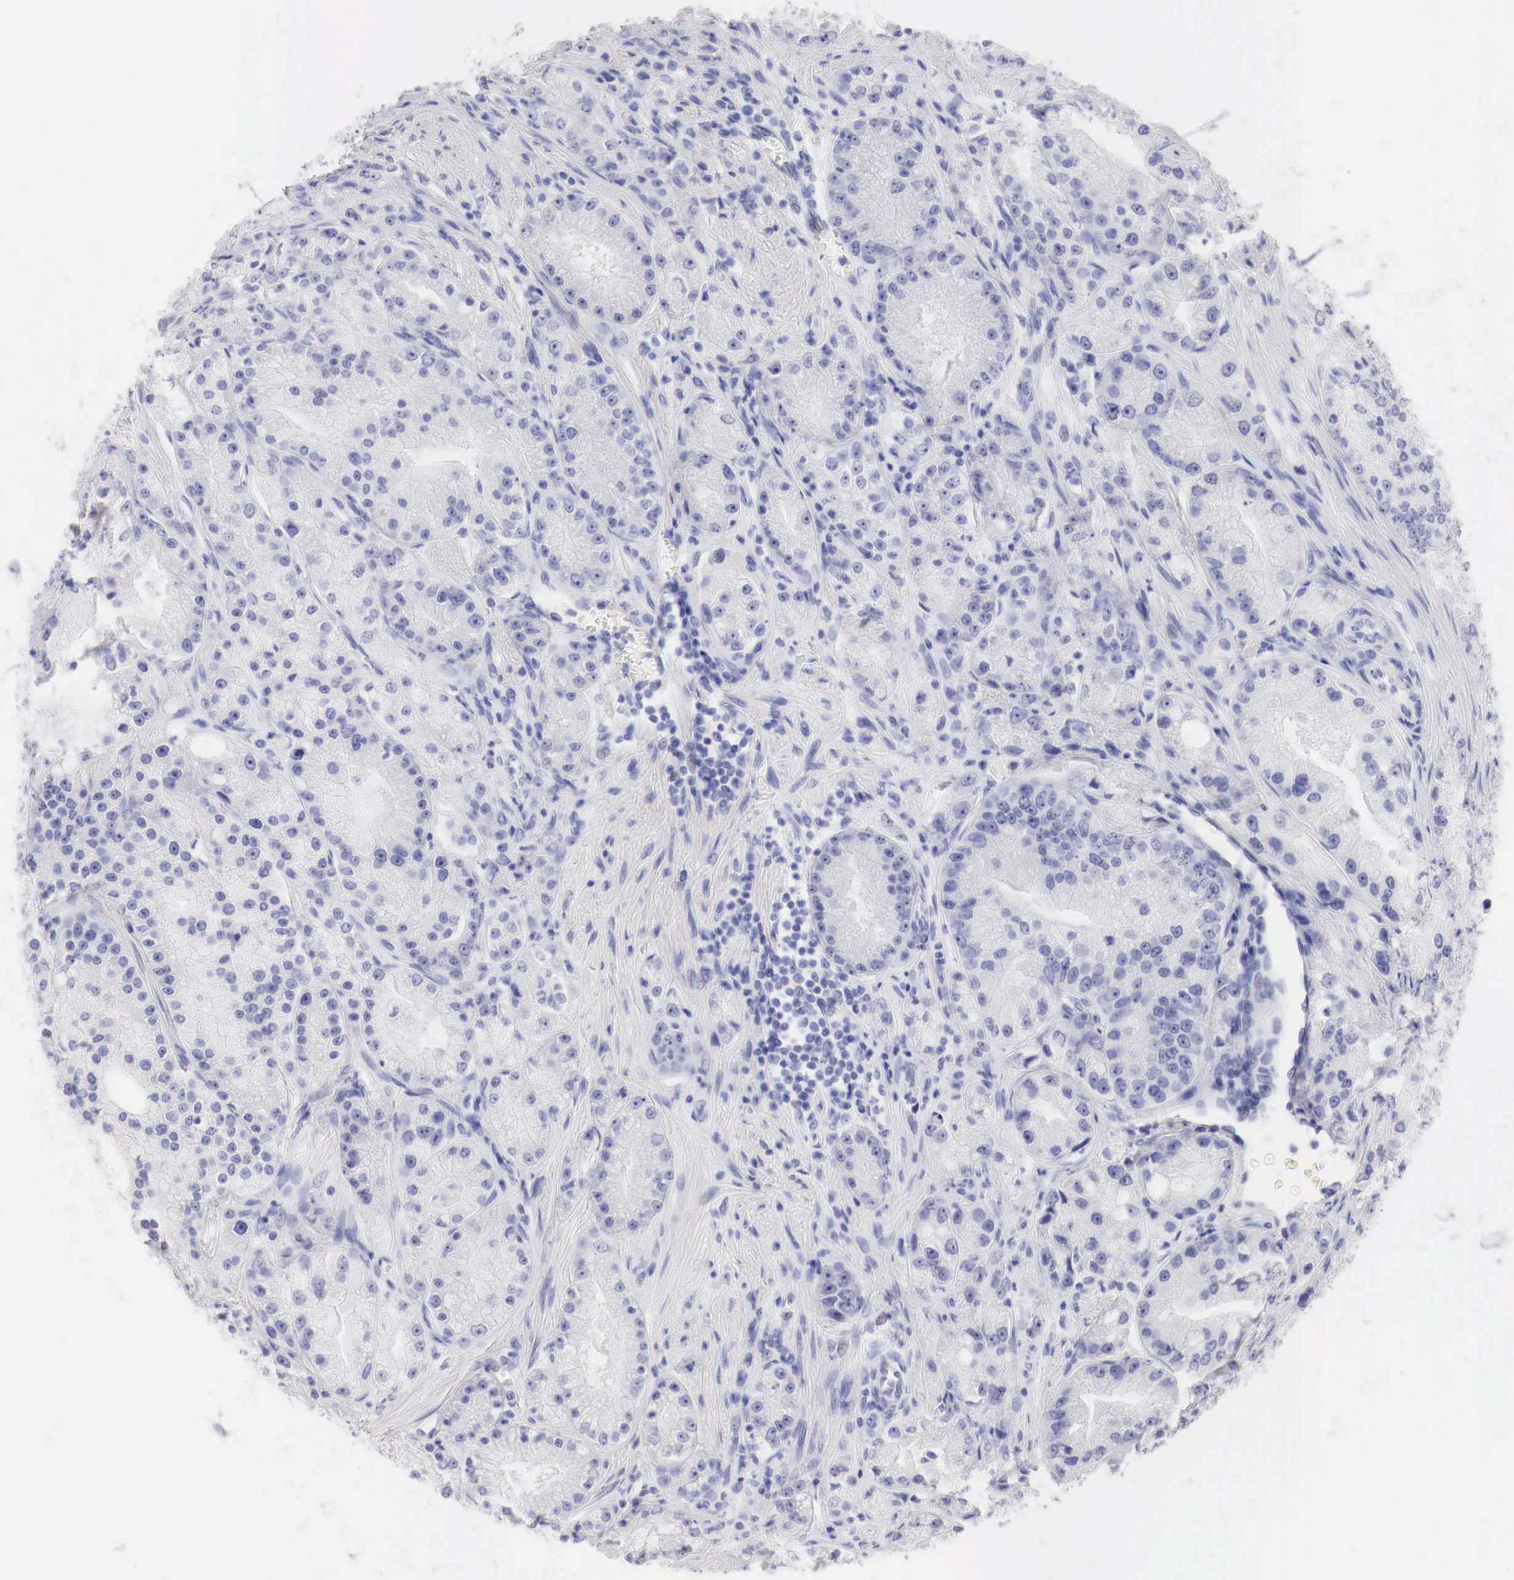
{"staining": {"intensity": "negative", "quantity": "none", "location": "none"}, "tissue": "prostate cancer", "cell_type": "Tumor cells", "image_type": "cancer", "snomed": [{"axis": "morphology", "description": "Adenocarcinoma, Medium grade"}, {"axis": "topography", "description": "Prostate"}], "caption": "Human adenocarcinoma (medium-grade) (prostate) stained for a protein using immunohistochemistry shows no positivity in tumor cells.", "gene": "TYR", "patient": {"sex": "male", "age": 72}}